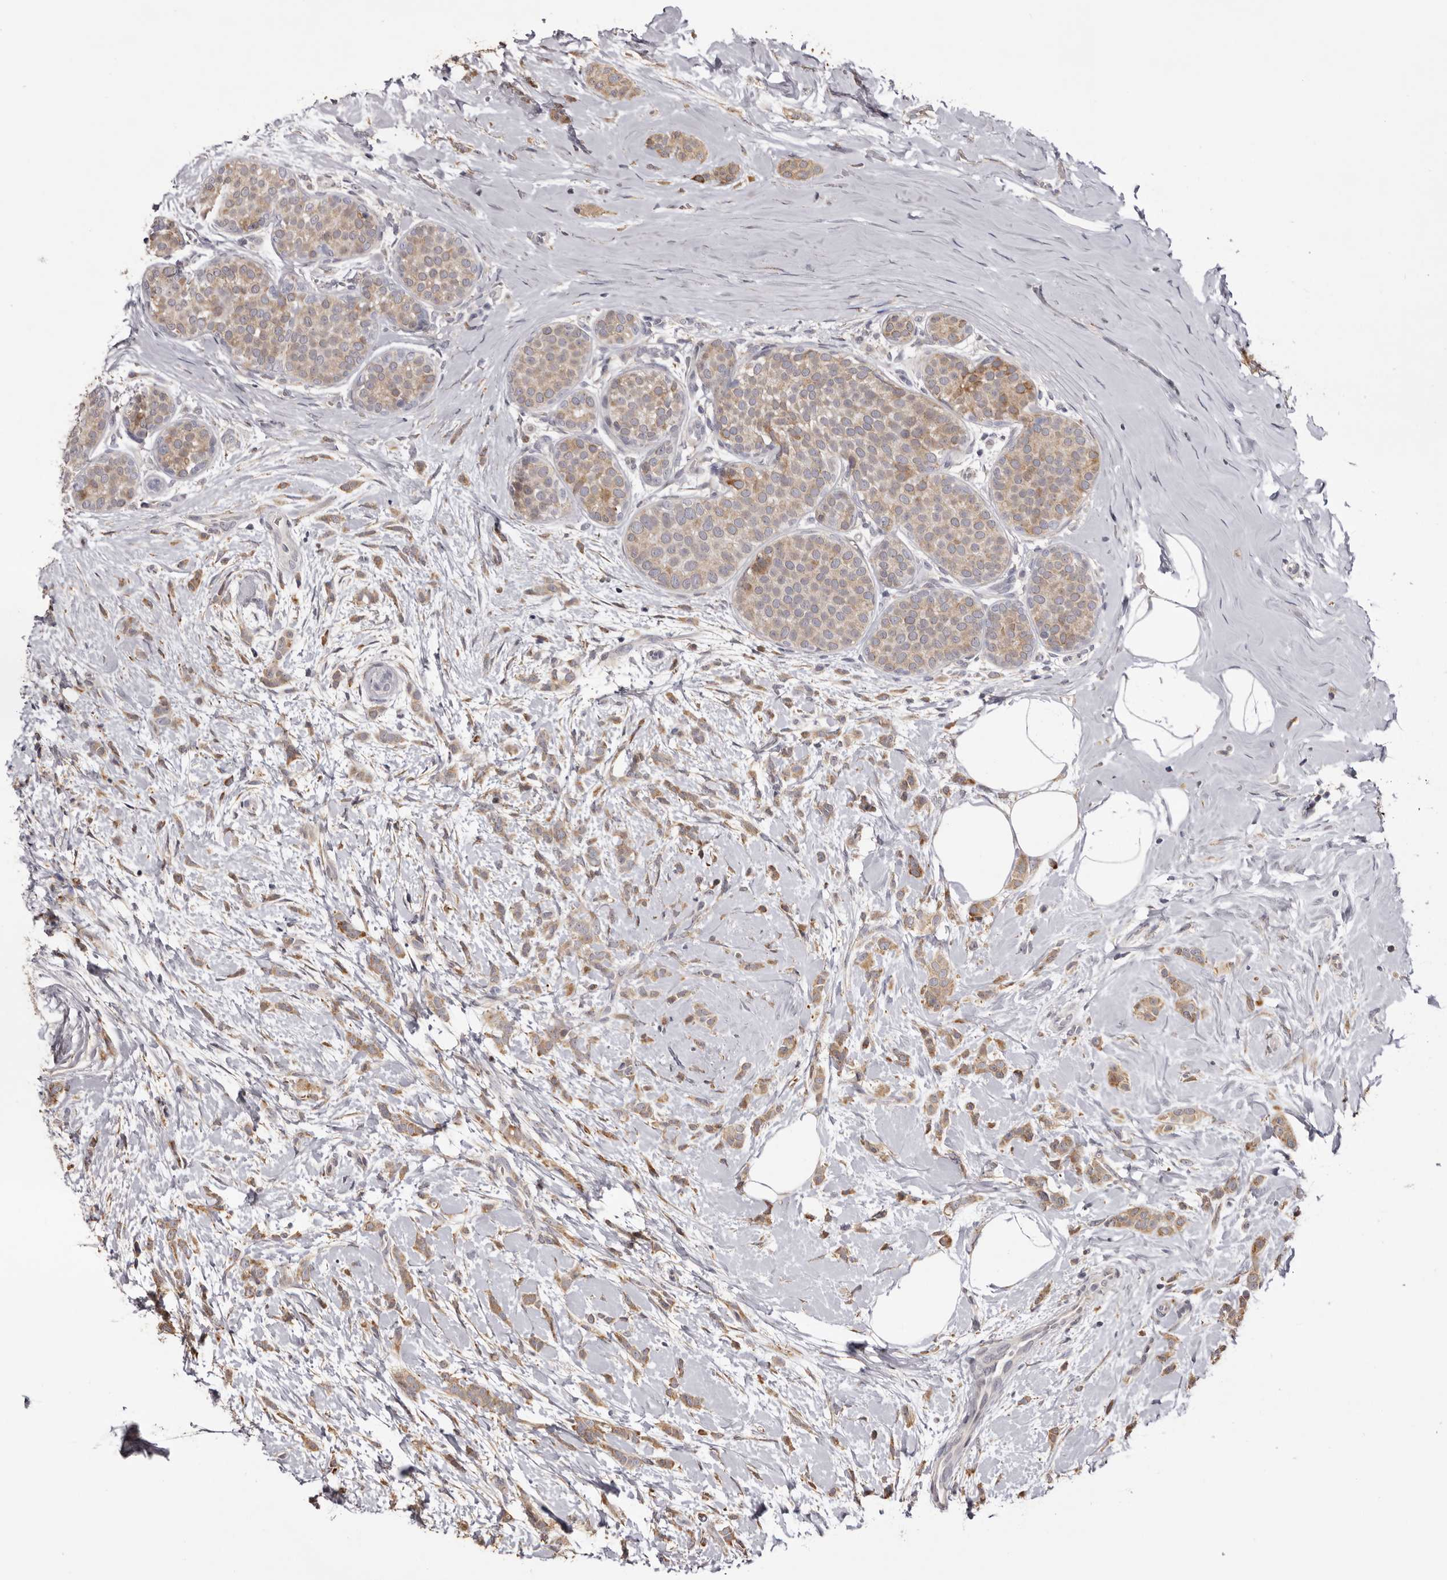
{"staining": {"intensity": "moderate", "quantity": ">75%", "location": "cytoplasmic/membranous"}, "tissue": "breast cancer", "cell_type": "Tumor cells", "image_type": "cancer", "snomed": [{"axis": "morphology", "description": "Lobular carcinoma, in situ"}, {"axis": "morphology", "description": "Lobular carcinoma"}, {"axis": "topography", "description": "Breast"}], "caption": "Immunohistochemistry (IHC) photomicrograph of lobular carcinoma in situ (breast) stained for a protein (brown), which shows medium levels of moderate cytoplasmic/membranous expression in approximately >75% of tumor cells.", "gene": "PIGX", "patient": {"sex": "female", "age": 41}}